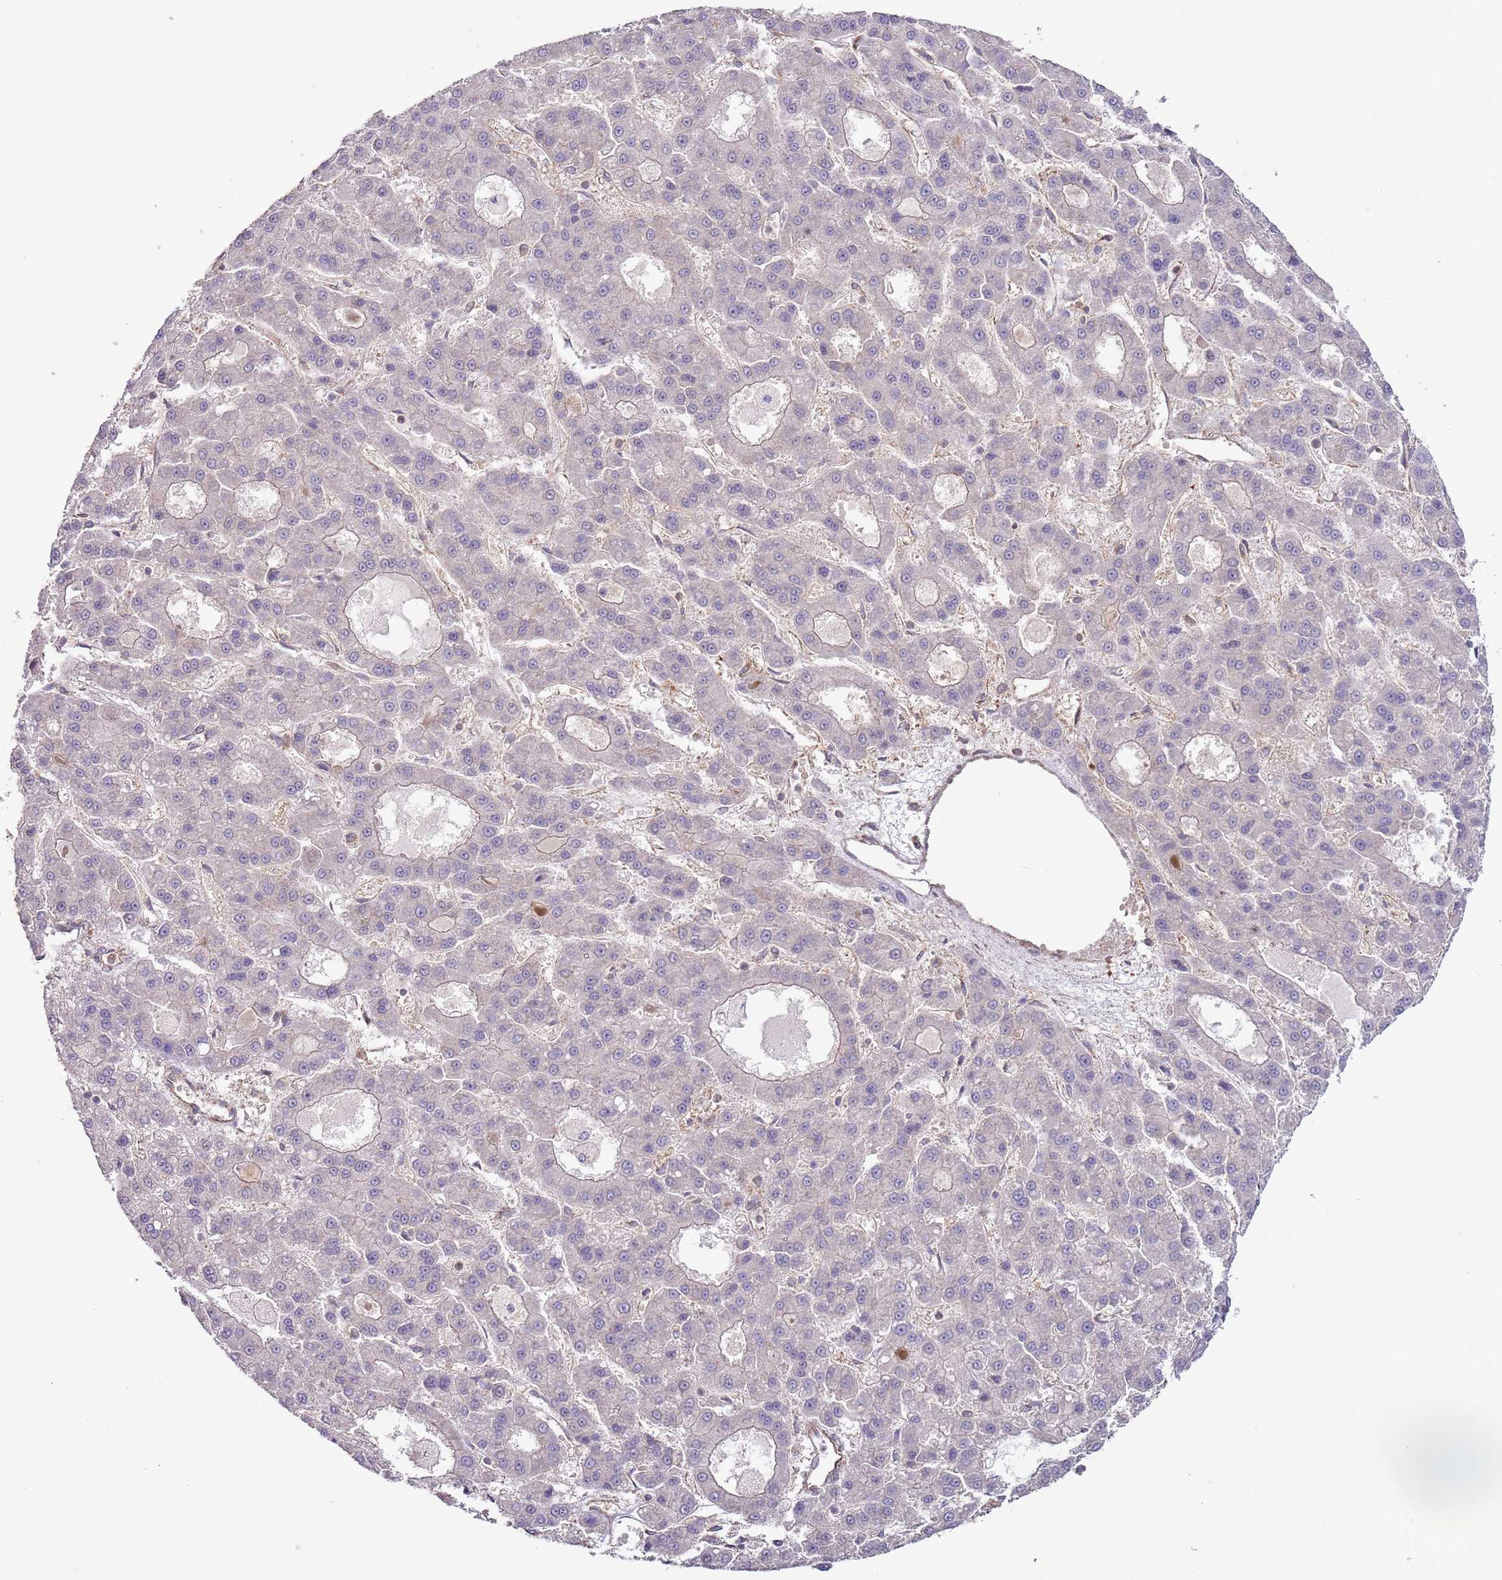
{"staining": {"intensity": "negative", "quantity": "none", "location": "none"}, "tissue": "liver cancer", "cell_type": "Tumor cells", "image_type": "cancer", "snomed": [{"axis": "morphology", "description": "Carcinoma, Hepatocellular, NOS"}, {"axis": "topography", "description": "Liver"}], "caption": "DAB (3,3'-diaminobenzidine) immunohistochemical staining of liver cancer (hepatocellular carcinoma) displays no significant positivity in tumor cells. (DAB (3,3'-diaminobenzidine) IHC, high magnification).", "gene": "LPIN2", "patient": {"sex": "male", "age": 70}}